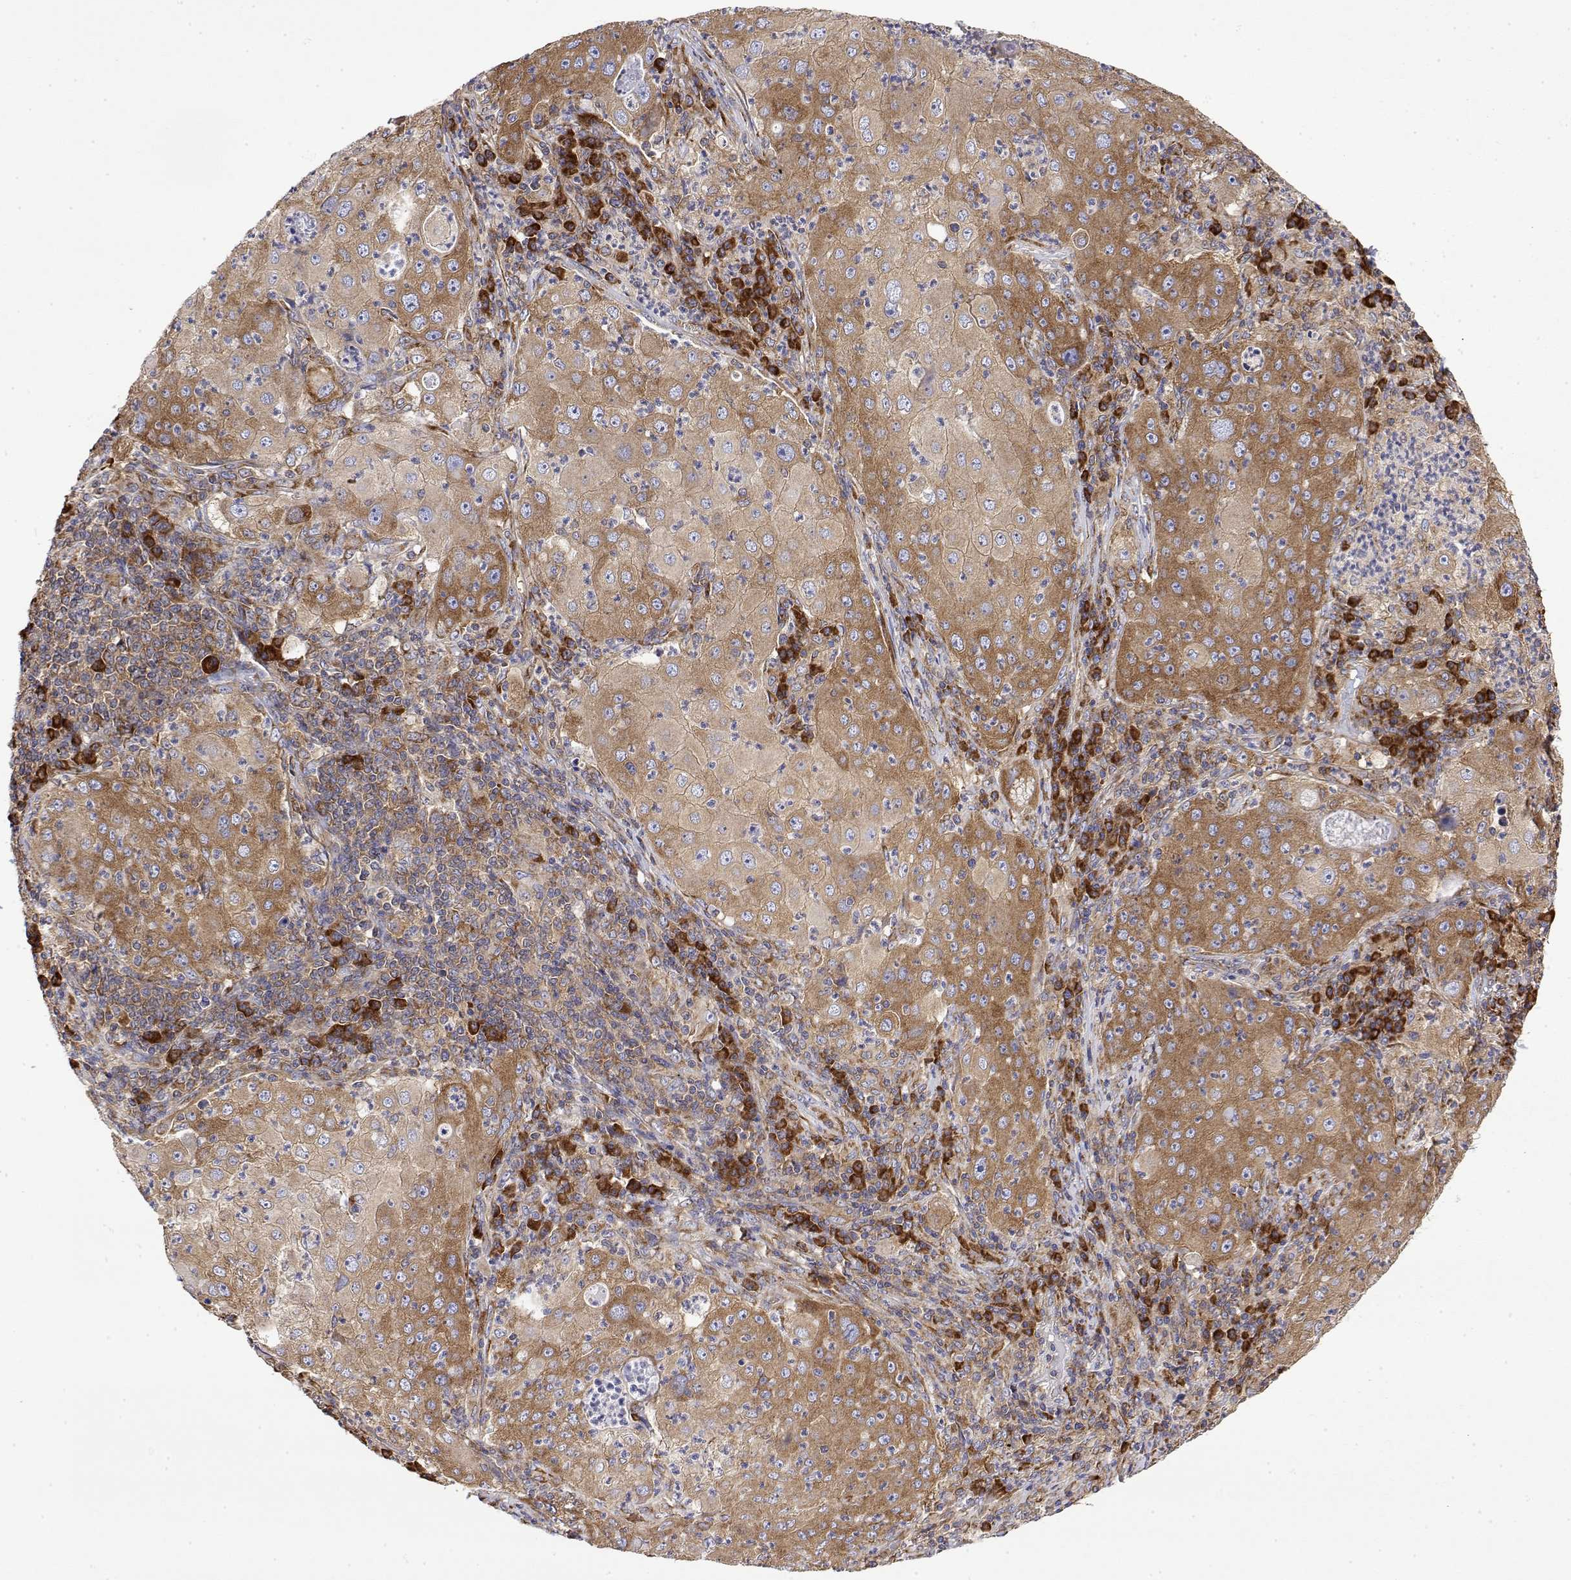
{"staining": {"intensity": "moderate", "quantity": ">75%", "location": "cytoplasmic/membranous"}, "tissue": "lung cancer", "cell_type": "Tumor cells", "image_type": "cancer", "snomed": [{"axis": "morphology", "description": "Squamous cell carcinoma, NOS"}, {"axis": "topography", "description": "Lung"}], "caption": "Tumor cells exhibit medium levels of moderate cytoplasmic/membranous expression in approximately >75% of cells in human lung cancer. (brown staining indicates protein expression, while blue staining denotes nuclei).", "gene": "EEF1G", "patient": {"sex": "female", "age": 59}}